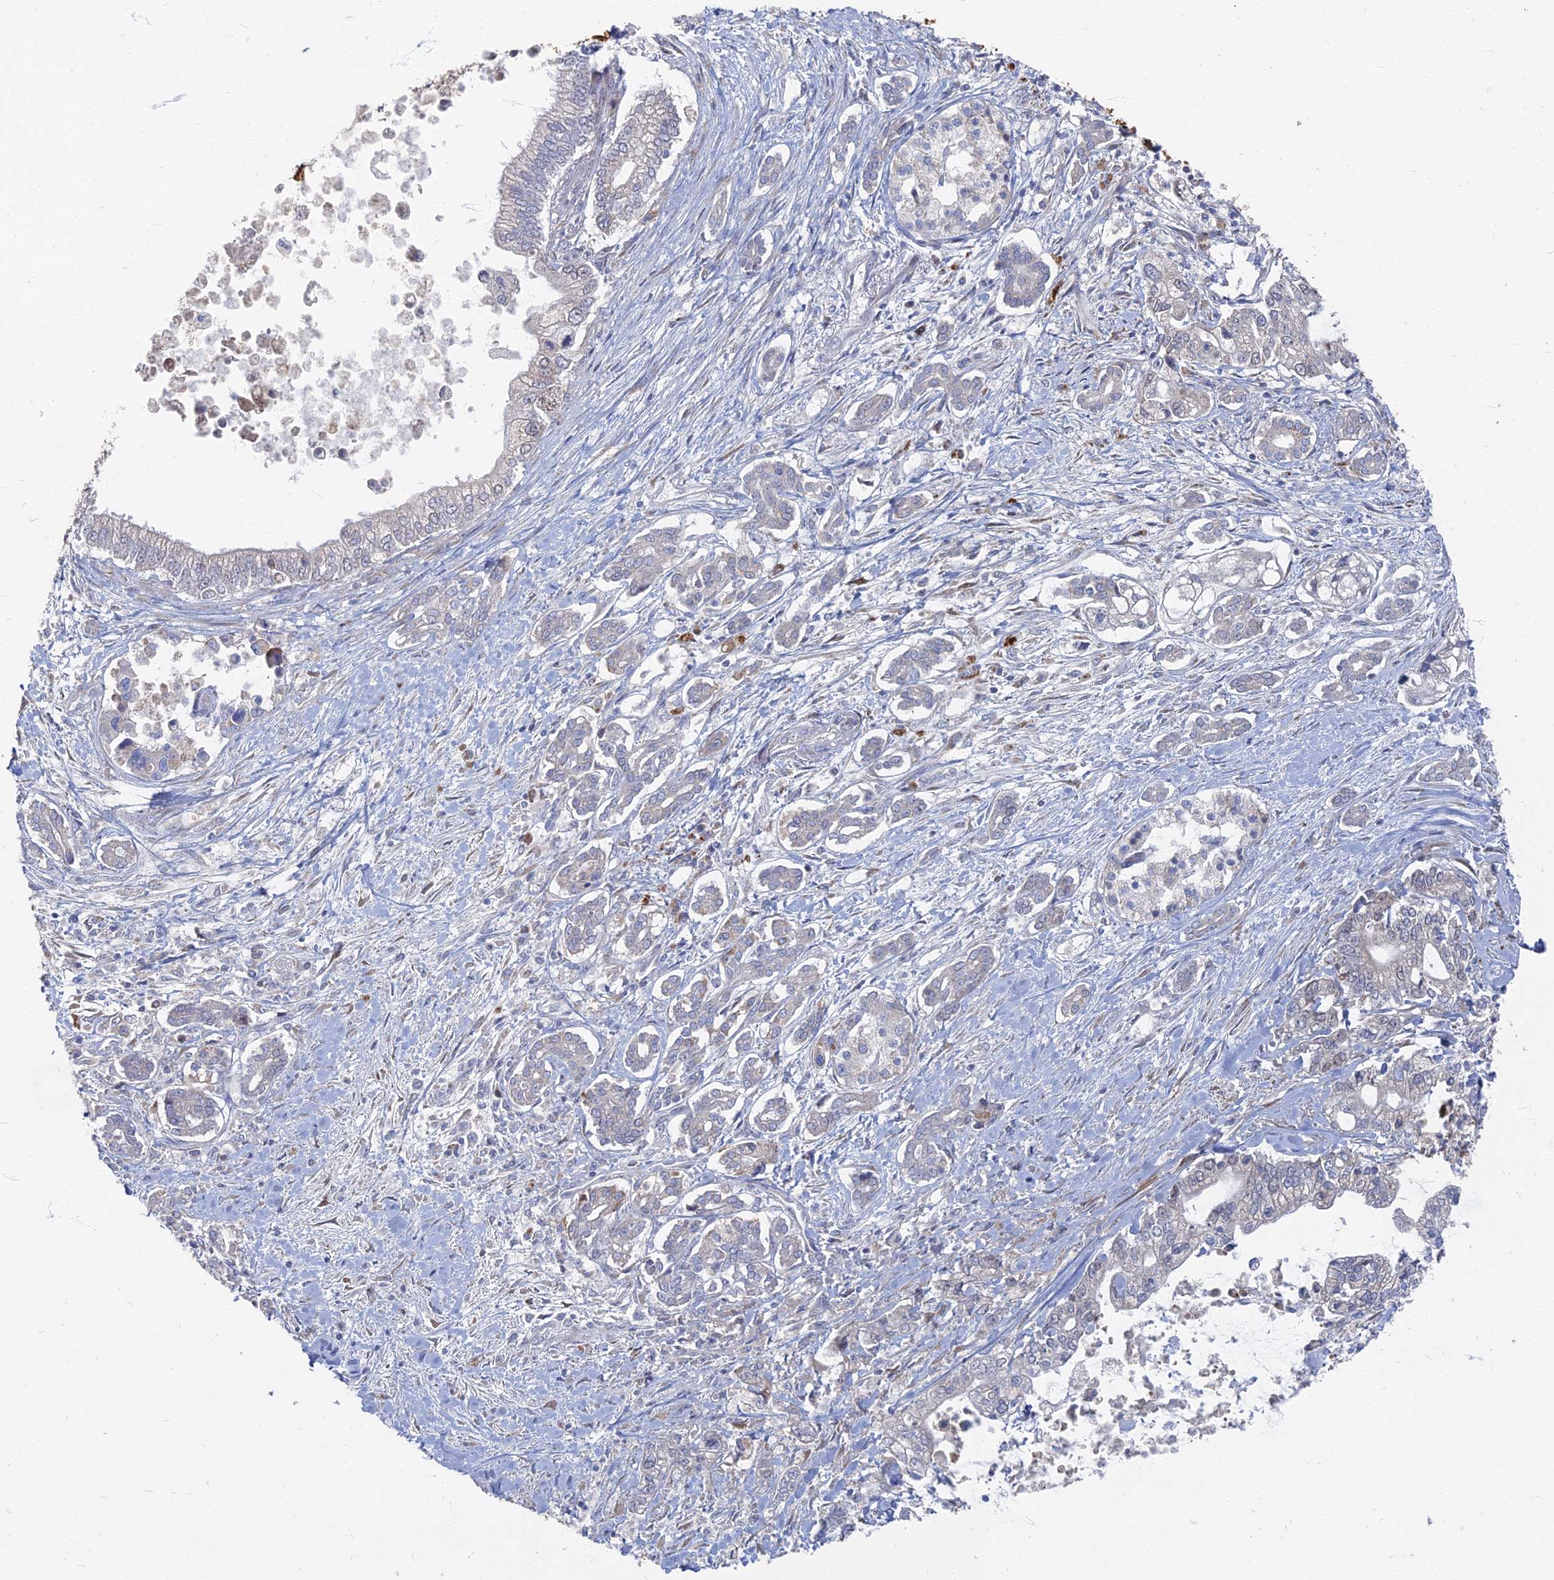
{"staining": {"intensity": "negative", "quantity": "none", "location": "none"}, "tissue": "pancreatic cancer", "cell_type": "Tumor cells", "image_type": "cancer", "snomed": [{"axis": "morphology", "description": "Adenocarcinoma, NOS"}, {"axis": "topography", "description": "Pancreas"}], "caption": "An immunohistochemistry histopathology image of pancreatic adenocarcinoma is shown. There is no staining in tumor cells of pancreatic adenocarcinoma. Brightfield microscopy of IHC stained with DAB (3,3'-diaminobenzidine) (brown) and hematoxylin (blue), captured at high magnification.", "gene": "TMEM128", "patient": {"sex": "male", "age": 69}}